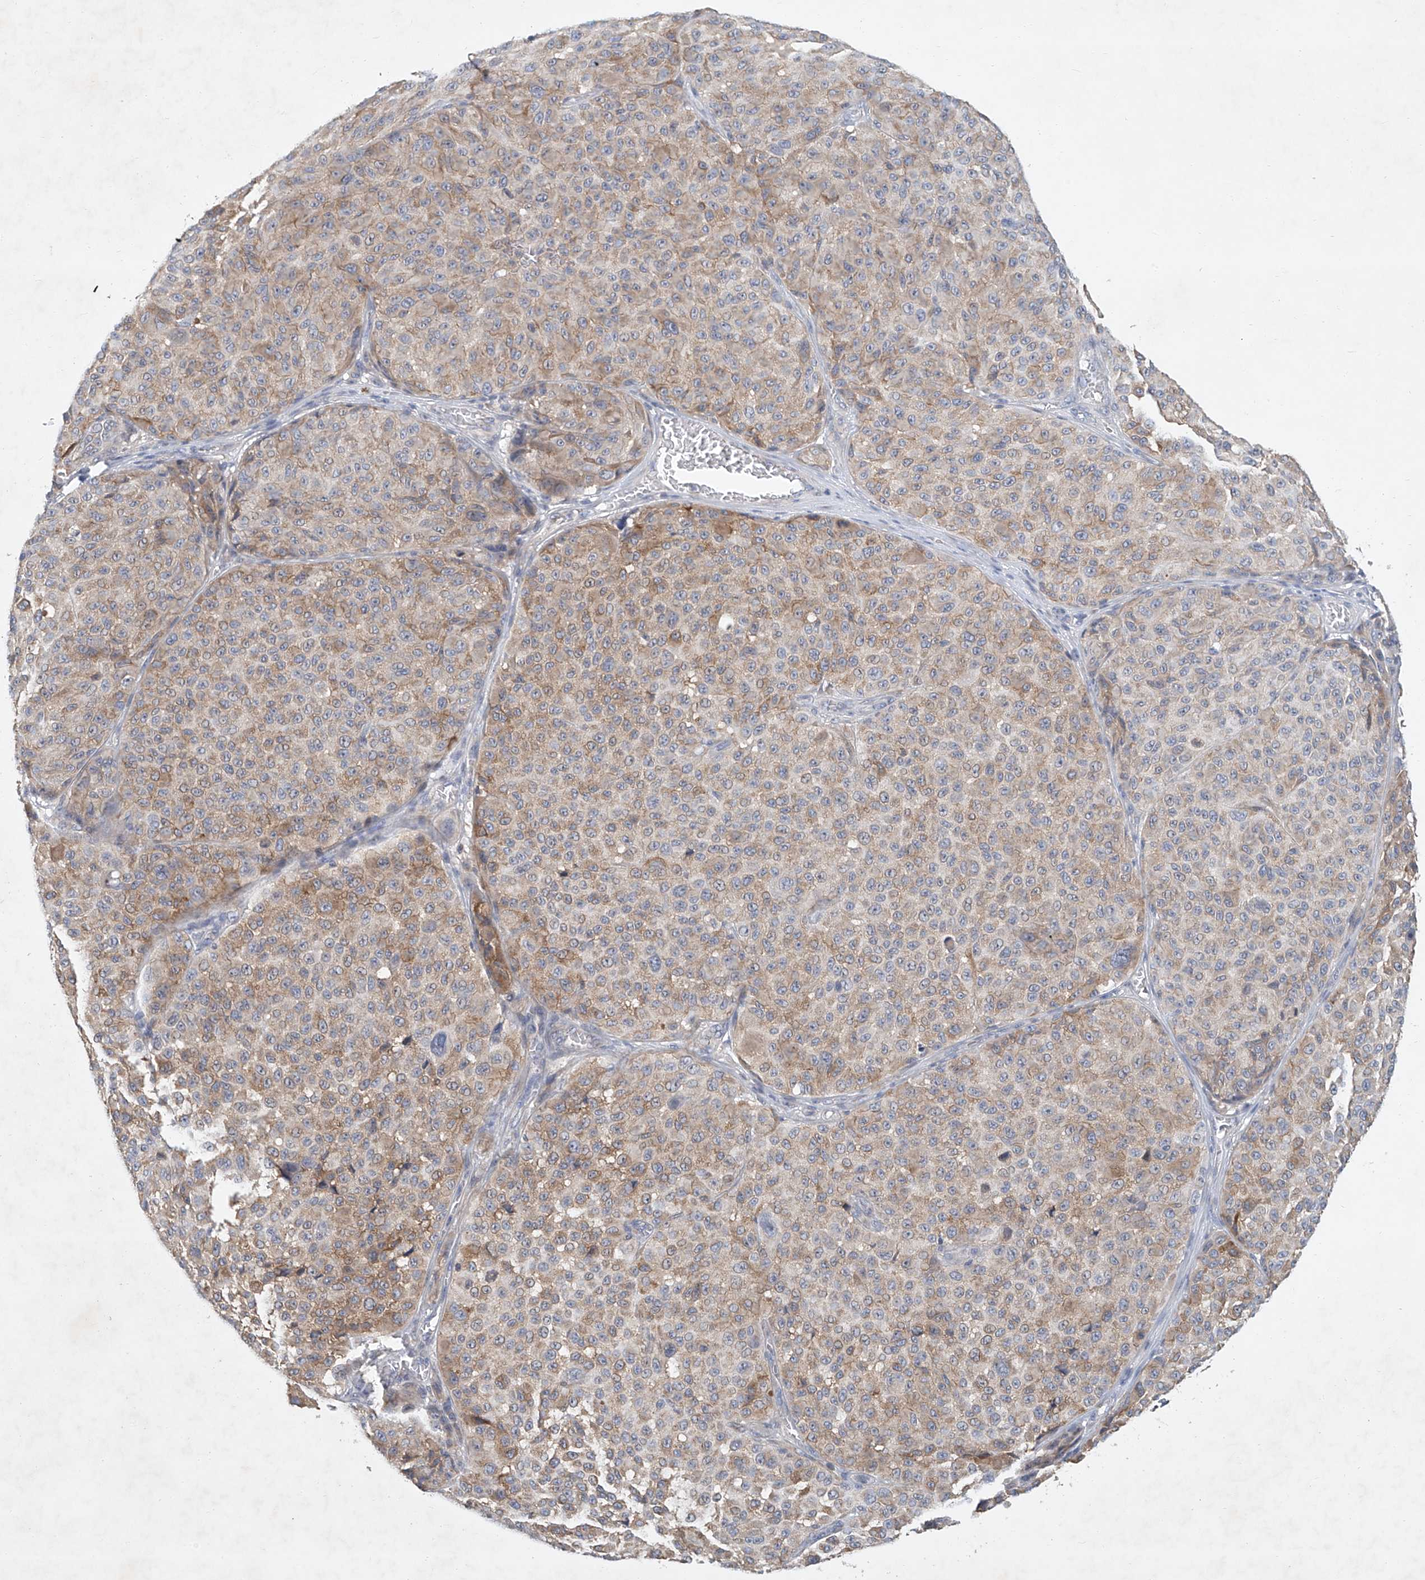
{"staining": {"intensity": "moderate", "quantity": "25%-75%", "location": "cytoplasmic/membranous"}, "tissue": "melanoma", "cell_type": "Tumor cells", "image_type": "cancer", "snomed": [{"axis": "morphology", "description": "Malignant melanoma, NOS"}, {"axis": "topography", "description": "Skin"}], "caption": "Immunohistochemical staining of melanoma demonstrates medium levels of moderate cytoplasmic/membranous protein expression in about 25%-75% of tumor cells.", "gene": "CARMIL1", "patient": {"sex": "male", "age": 83}}